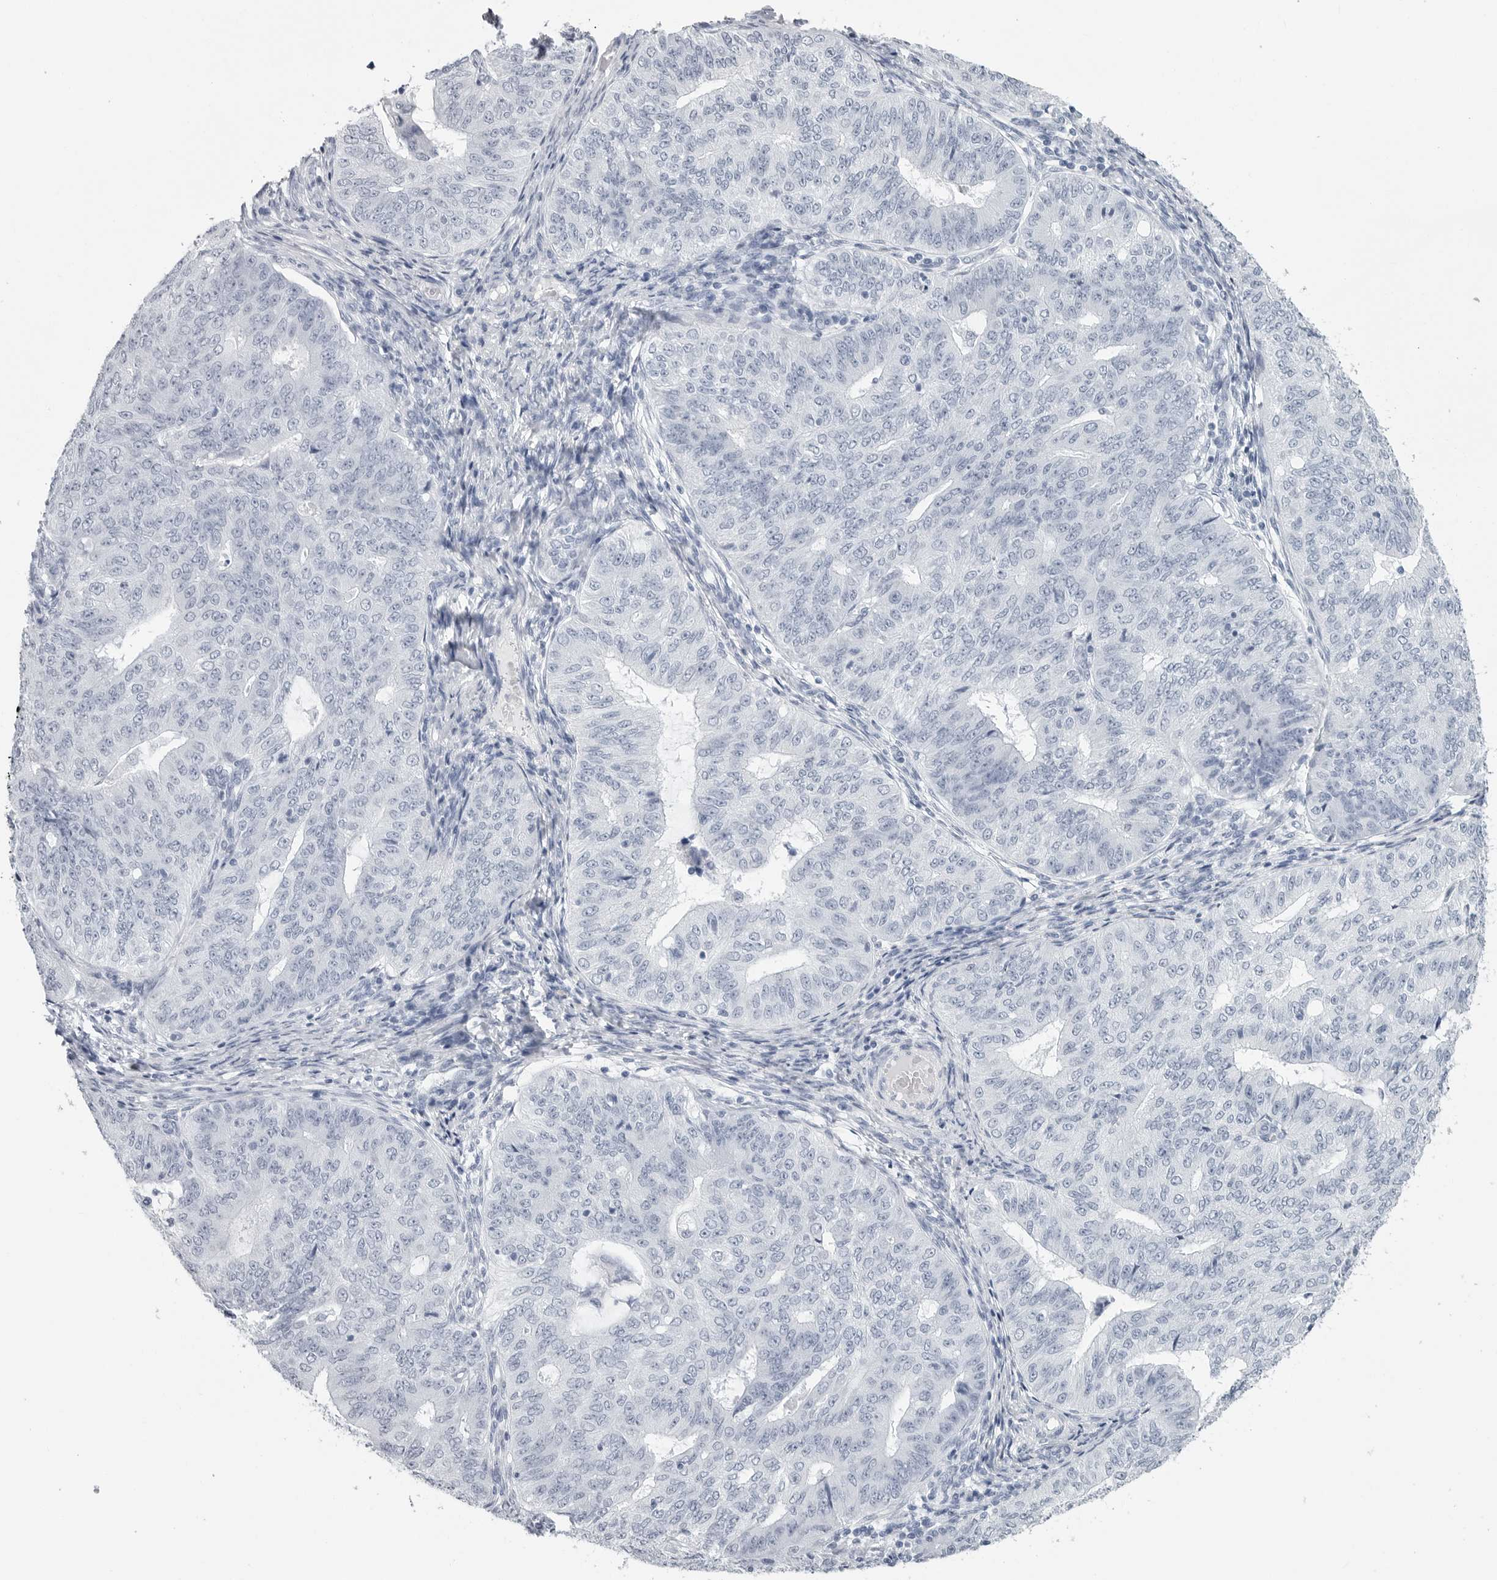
{"staining": {"intensity": "negative", "quantity": "none", "location": "none"}, "tissue": "endometrial cancer", "cell_type": "Tumor cells", "image_type": "cancer", "snomed": [{"axis": "morphology", "description": "Adenocarcinoma, NOS"}, {"axis": "topography", "description": "Endometrium"}], "caption": "Tumor cells show no significant protein staining in adenocarcinoma (endometrial). The staining was performed using DAB to visualize the protein expression in brown, while the nuclei were stained in blue with hematoxylin (Magnification: 20x).", "gene": "CSH1", "patient": {"sex": "female", "age": 32}}